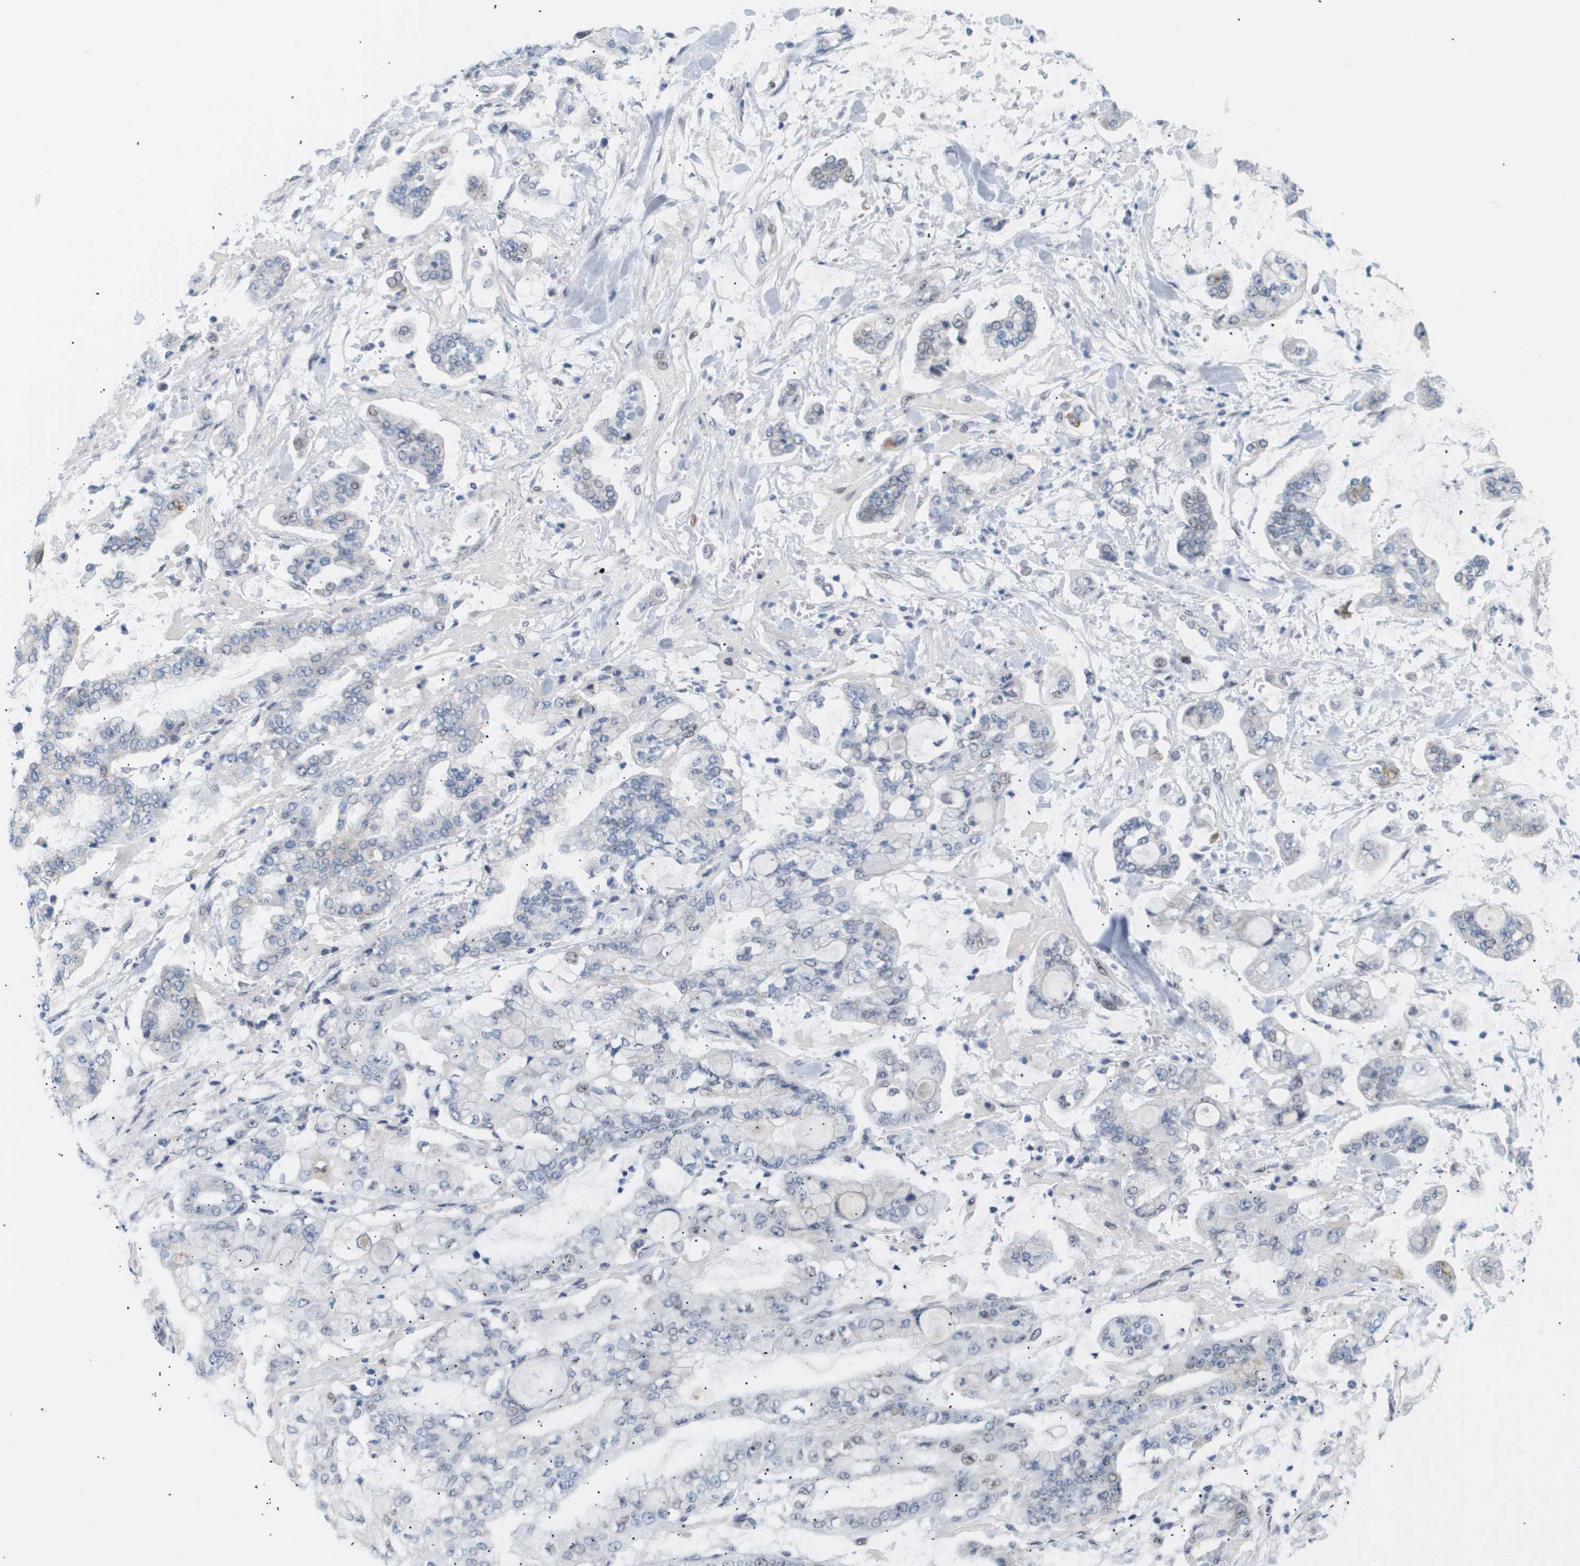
{"staining": {"intensity": "negative", "quantity": "none", "location": "none"}, "tissue": "stomach cancer", "cell_type": "Tumor cells", "image_type": "cancer", "snomed": [{"axis": "morphology", "description": "Normal tissue, NOS"}, {"axis": "morphology", "description": "Adenocarcinoma, NOS"}, {"axis": "topography", "description": "Stomach, upper"}, {"axis": "topography", "description": "Stomach"}], "caption": "Adenocarcinoma (stomach) was stained to show a protein in brown. There is no significant expression in tumor cells.", "gene": "PPARD", "patient": {"sex": "male", "age": 76}}